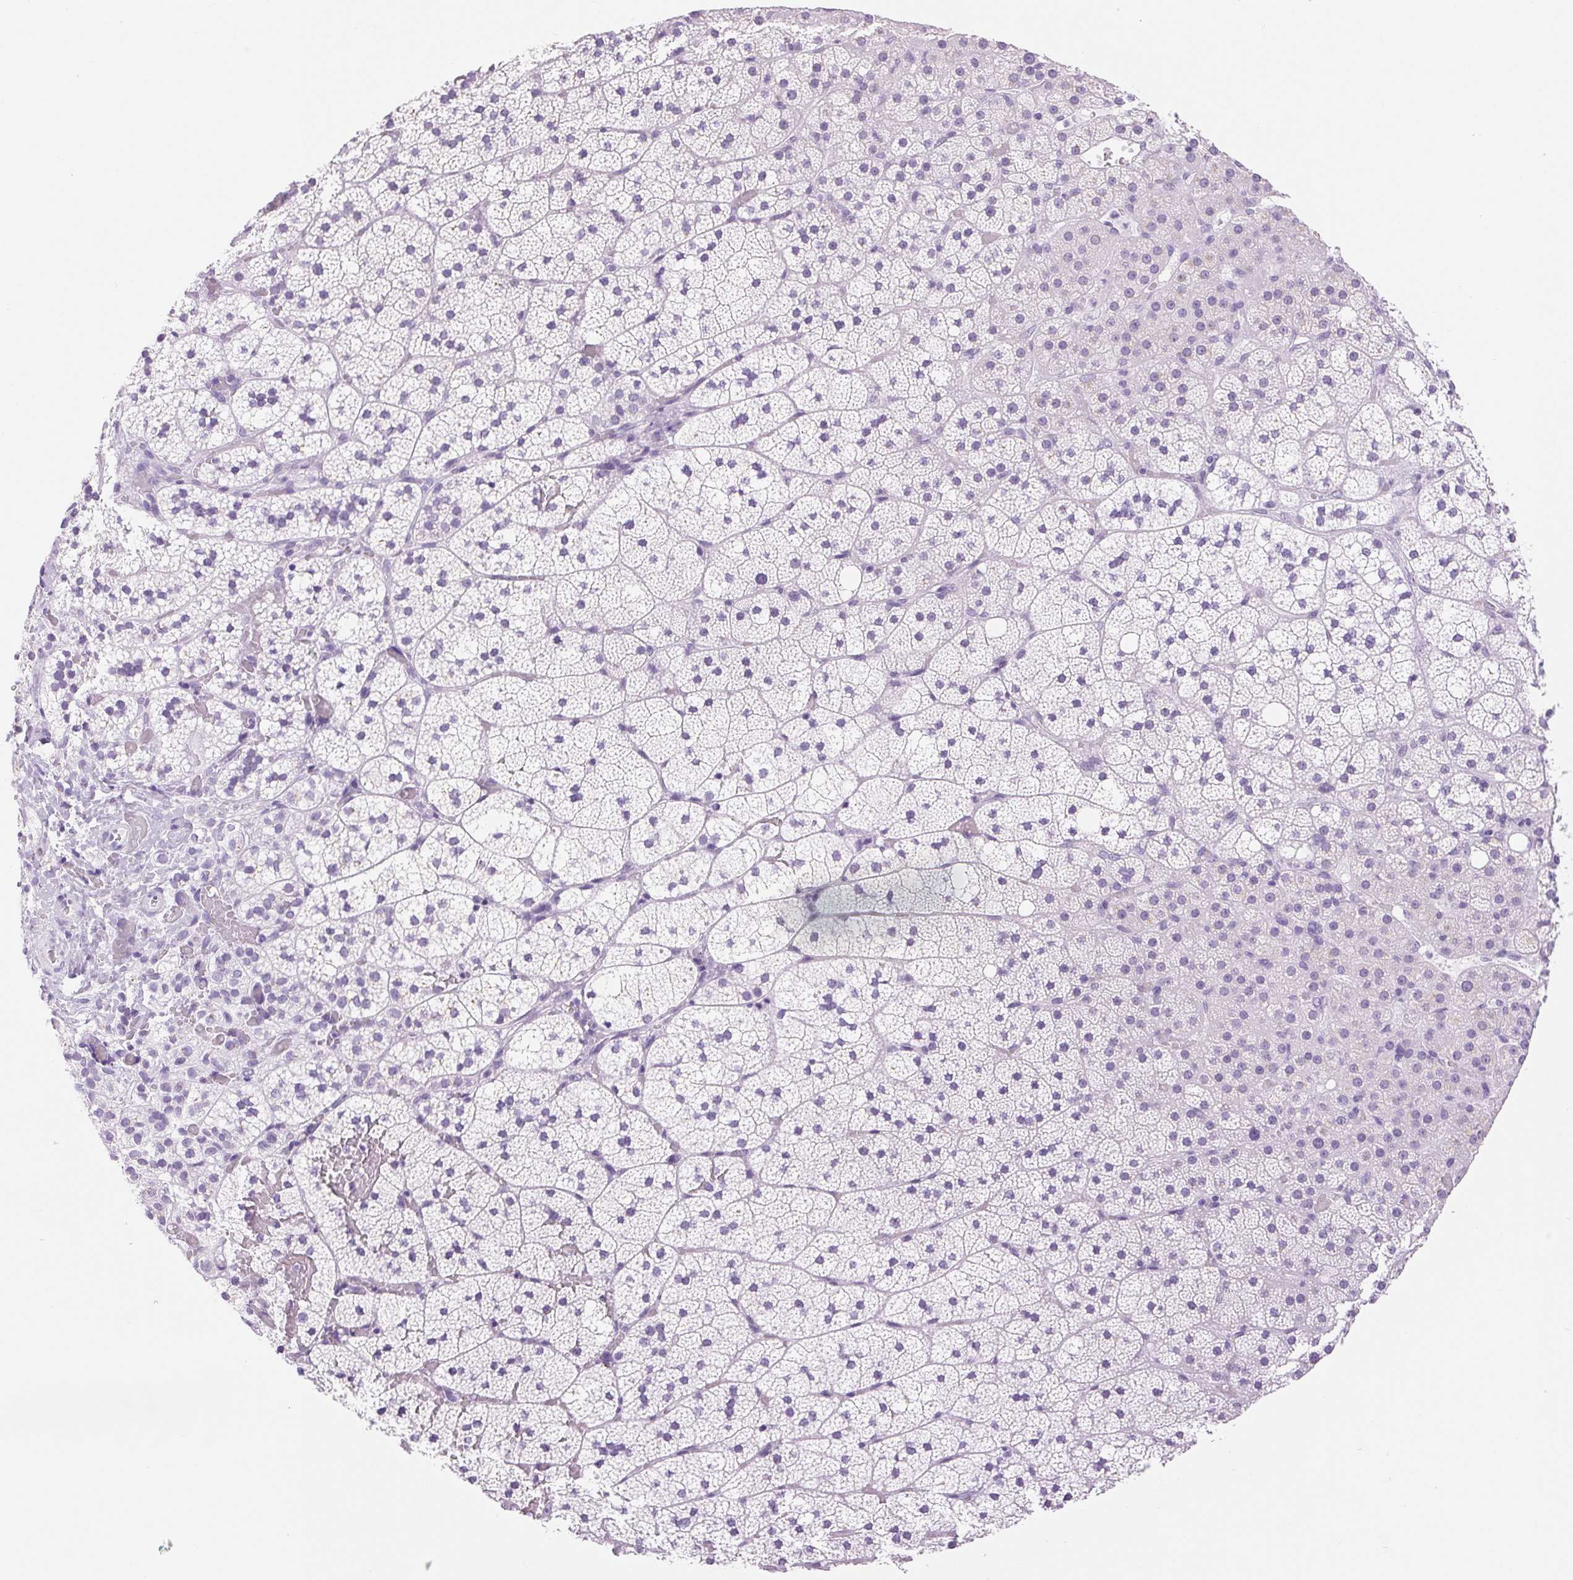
{"staining": {"intensity": "negative", "quantity": "none", "location": "none"}, "tissue": "adrenal gland", "cell_type": "Glandular cells", "image_type": "normal", "snomed": [{"axis": "morphology", "description": "Normal tissue, NOS"}, {"axis": "topography", "description": "Adrenal gland"}], "caption": "There is no significant staining in glandular cells of adrenal gland.", "gene": "SERPINB3", "patient": {"sex": "male", "age": 53}}